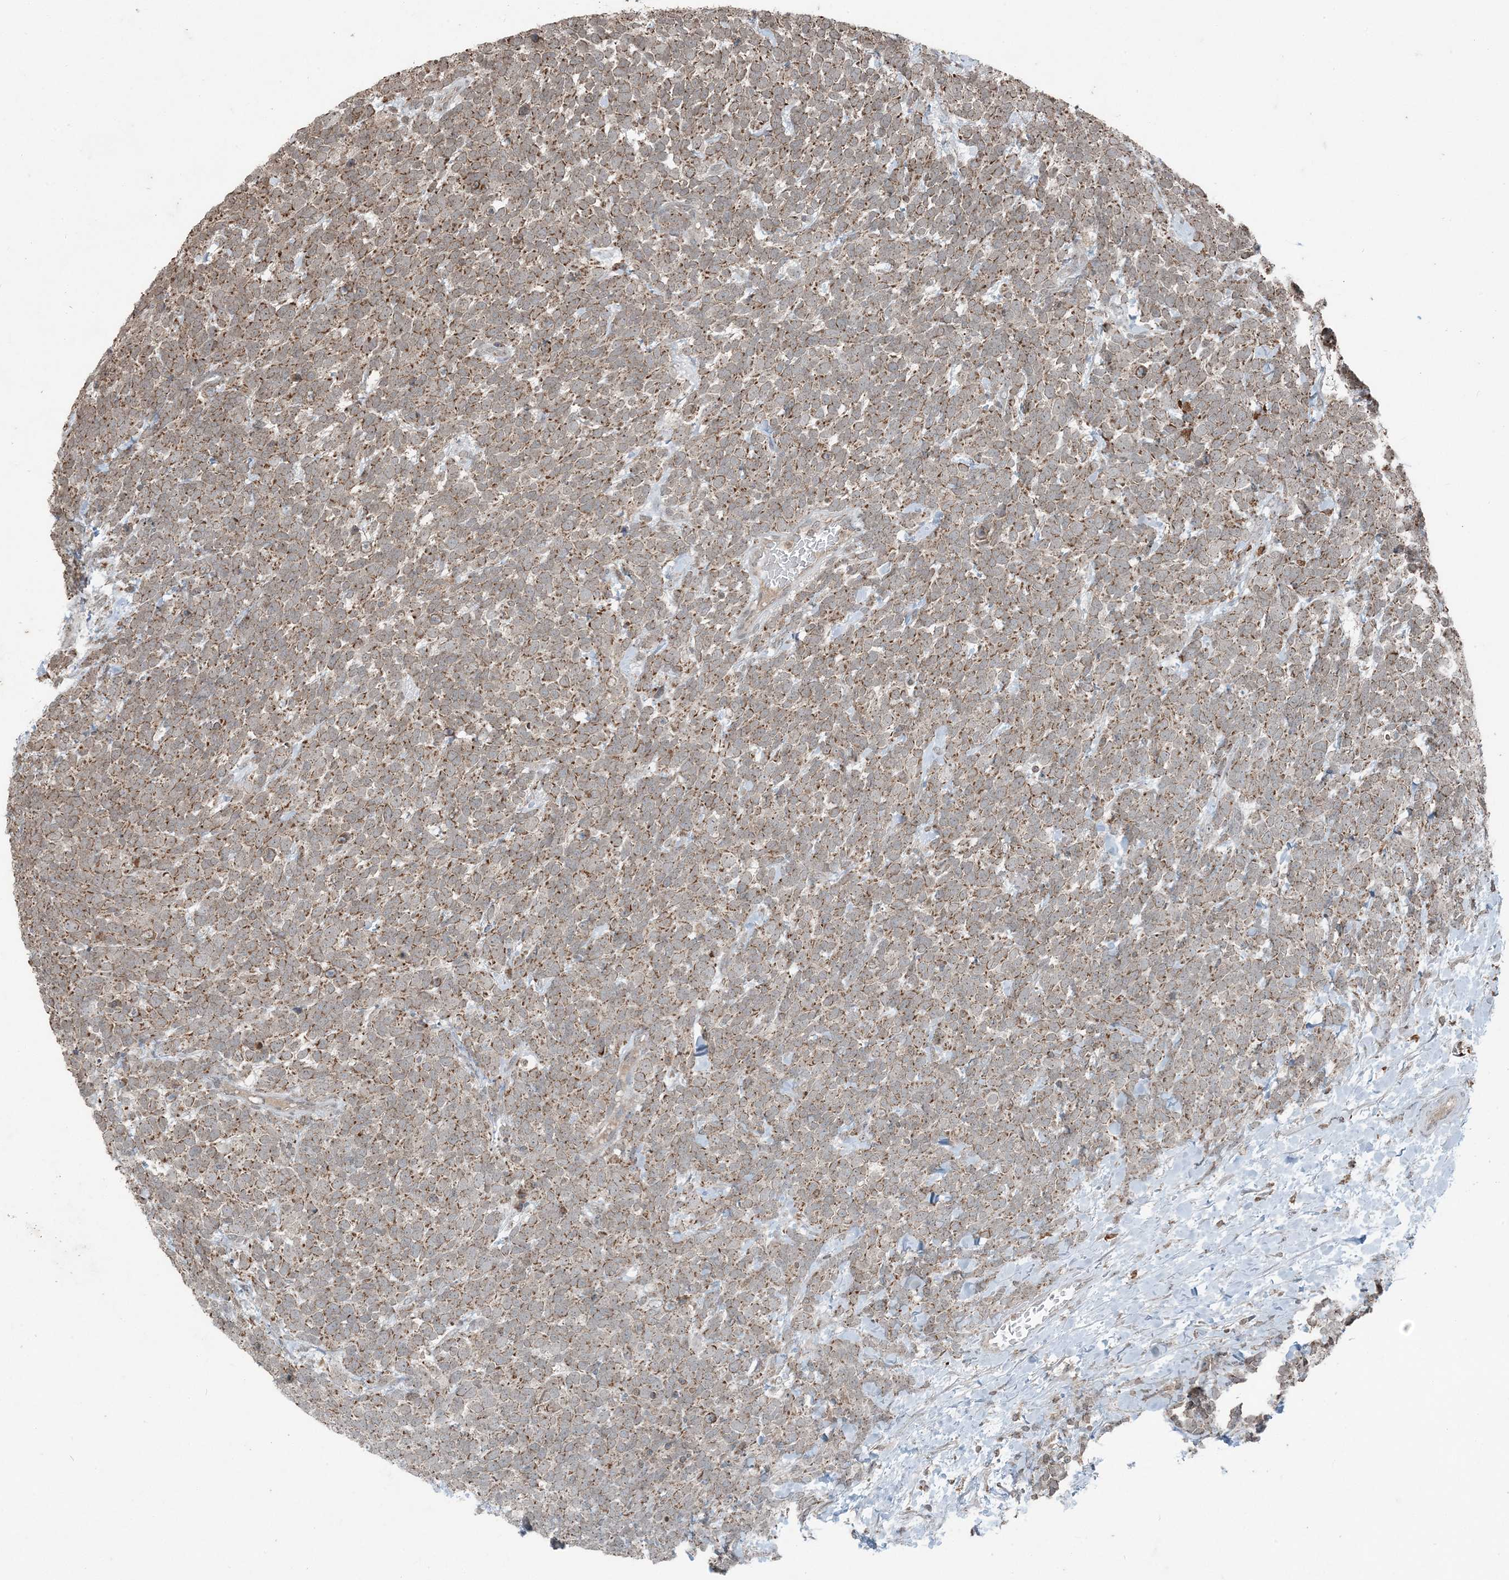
{"staining": {"intensity": "moderate", "quantity": ">75%", "location": "cytoplasmic/membranous"}, "tissue": "urothelial cancer", "cell_type": "Tumor cells", "image_type": "cancer", "snomed": [{"axis": "morphology", "description": "Urothelial carcinoma, High grade"}, {"axis": "topography", "description": "Urinary bladder"}], "caption": "A brown stain shows moderate cytoplasmic/membranous expression of a protein in urothelial carcinoma (high-grade) tumor cells.", "gene": "GNL1", "patient": {"sex": "female", "age": 82}}